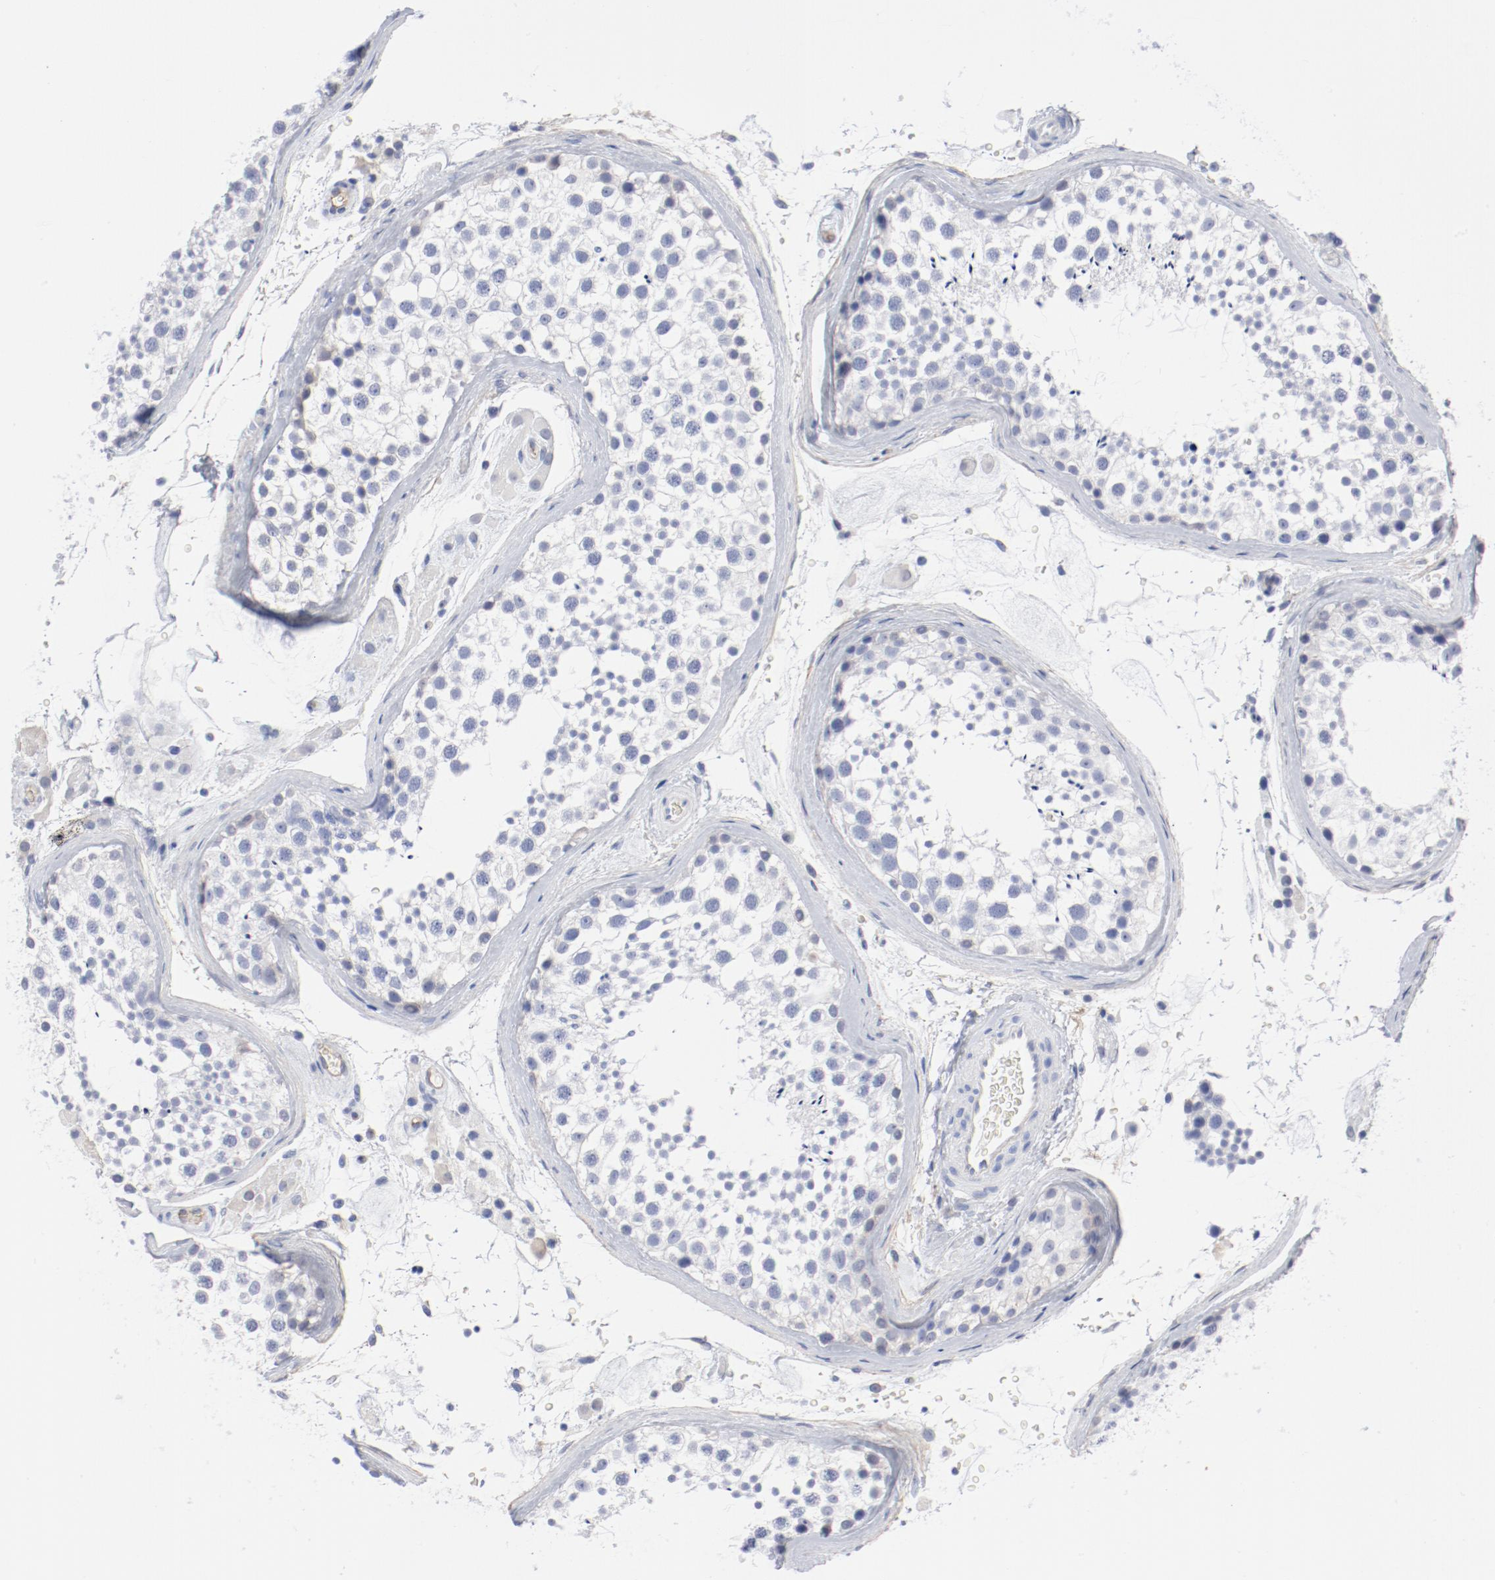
{"staining": {"intensity": "negative", "quantity": "none", "location": "none"}, "tissue": "testis", "cell_type": "Cells in seminiferous ducts", "image_type": "normal", "snomed": [{"axis": "morphology", "description": "Normal tissue, NOS"}, {"axis": "topography", "description": "Testis"}], "caption": "A high-resolution histopathology image shows immunohistochemistry (IHC) staining of unremarkable testis, which demonstrates no significant positivity in cells in seminiferous ducts.", "gene": "SHANK3", "patient": {"sex": "male", "age": 46}}